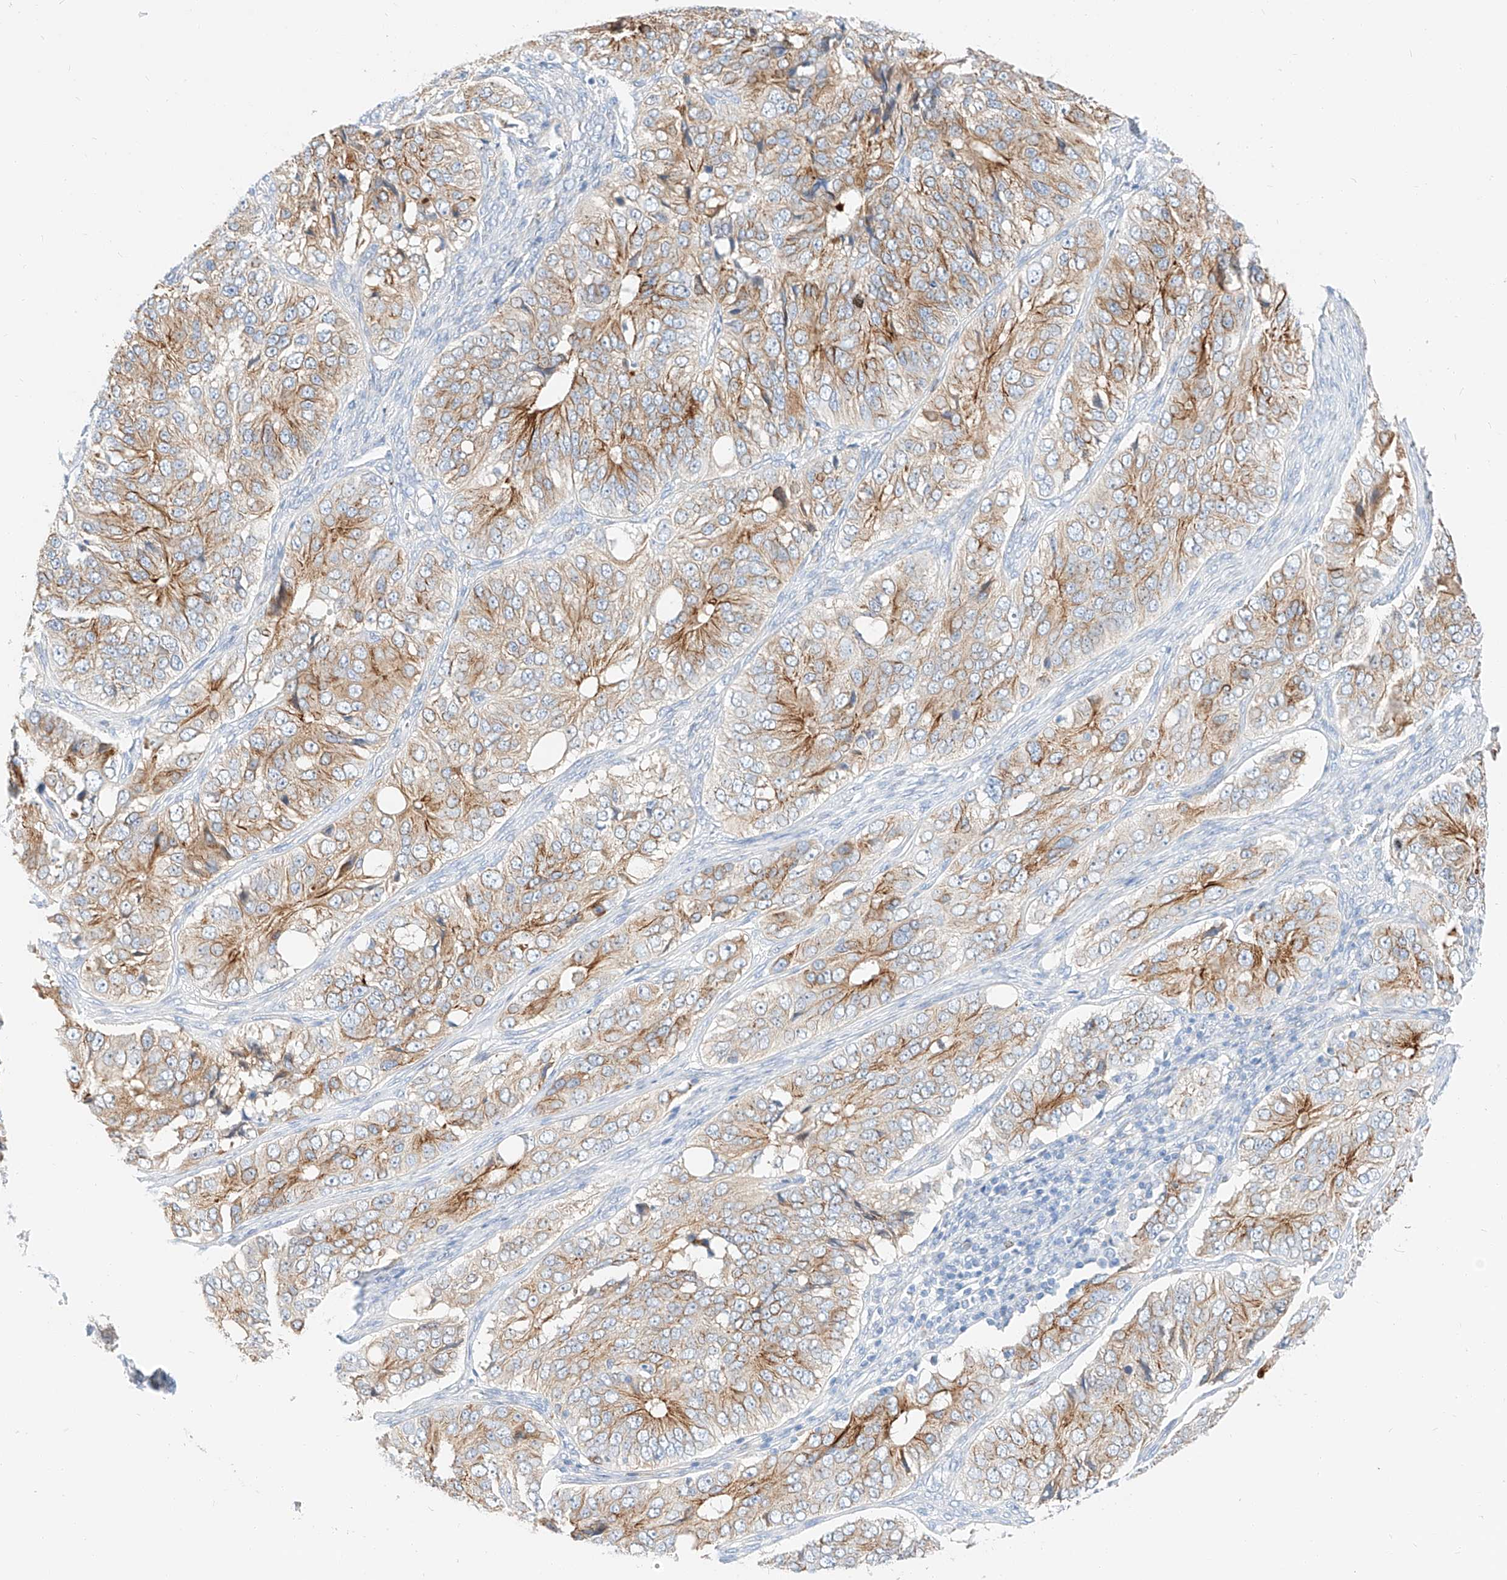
{"staining": {"intensity": "moderate", "quantity": ">75%", "location": "cytoplasmic/membranous"}, "tissue": "ovarian cancer", "cell_type": "Tumor cells", "image_type": "cancer", "snomed": [{"axis": "morphology", "description": "Carcinoma, endometroid"}, {"axis": "topography", "description": "Ovary"}], "caption": "Ovarian endometroid carcinoma tissue demonstrates moderate cytoplasmic/membranous positivity in approximately >75% of tumor cells, visualized by immunohistochemistry.", "gene": "MAP7", "patient": {"sex": "female", "age": 51}}